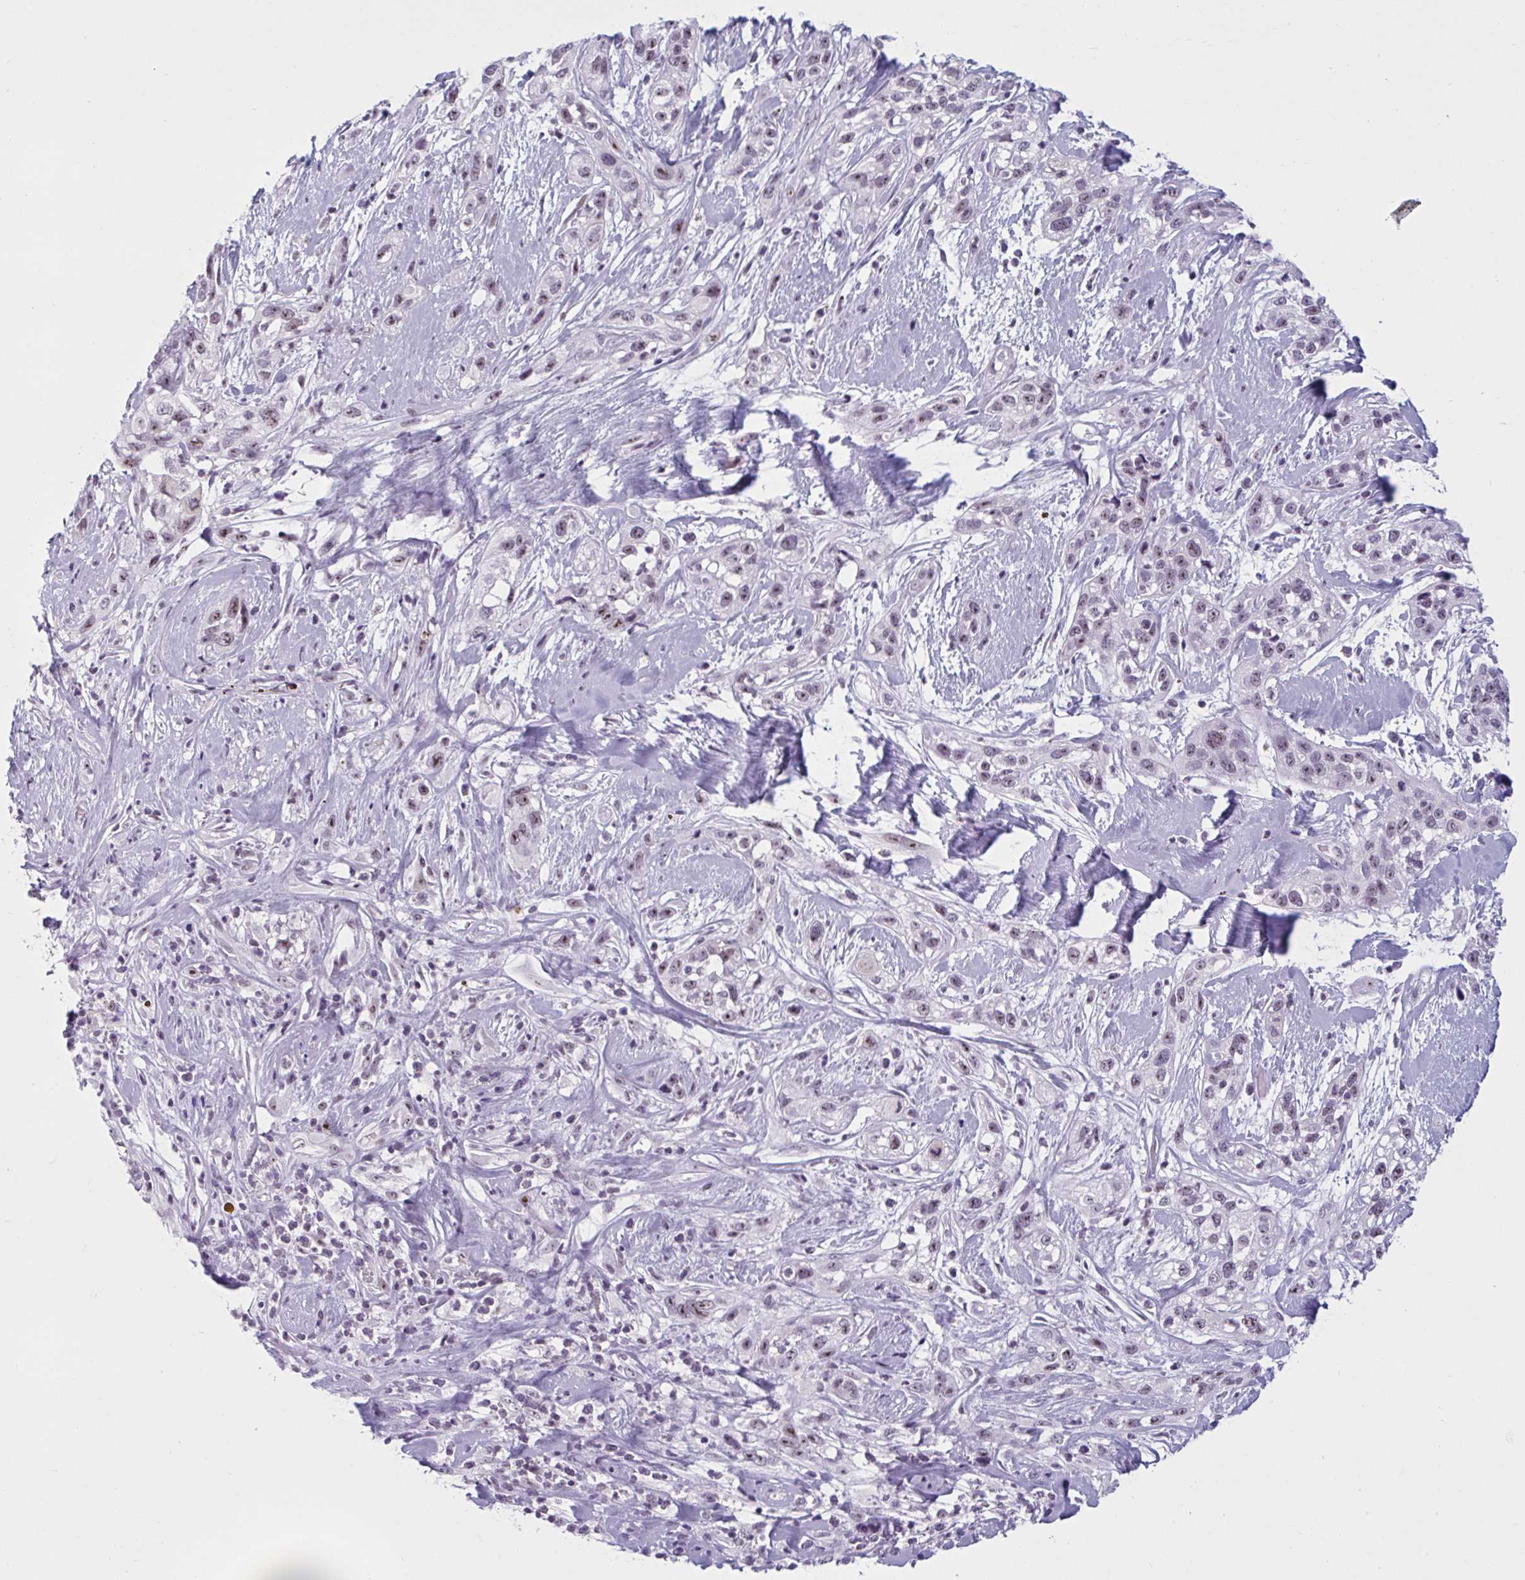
{"staining": {"intensity": "moderate", "quantity": "25%-75%", "location": "nuclear"}, "tissue": "skin cancer", "cell_type": "Tumor cells", "image_type": "cancer", "snomed": [{"axis": "morphology", "description": "Squamous cell carcinoma, NOS"}, {"axis": "topography", "description": "Skin"}], "caption": "This histopathology image displays skin cancer stained with immunohistochemistry (IHC) to label a protein in brown. The nuclear of tumor cells show moderate positivity for the protein. Nuclei are counter-stained blue.", "gene": "TGM6", "patient": {"sex": "male", "age": 82}}